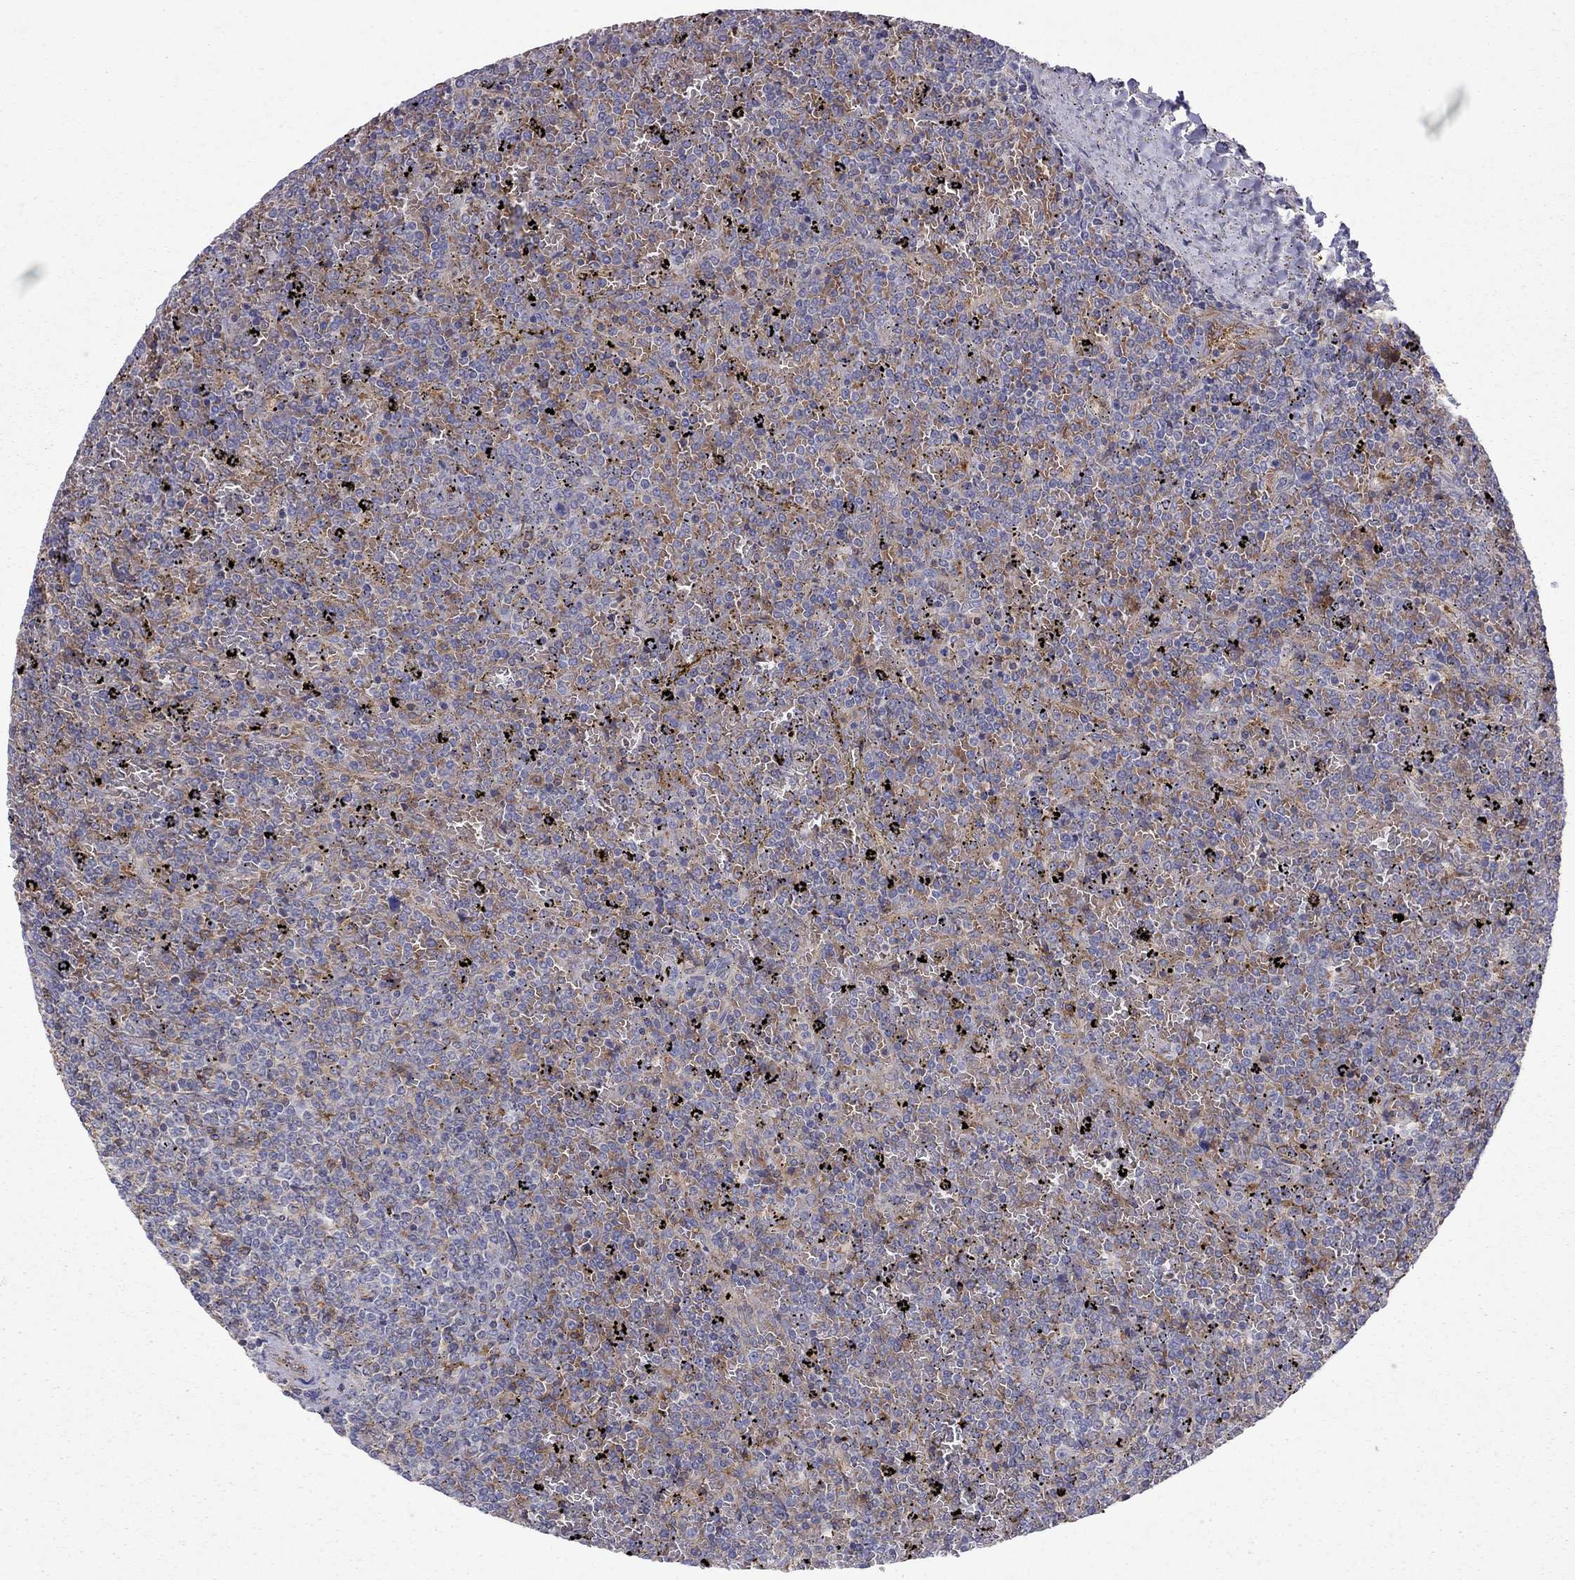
{"staining": {"intensity": "negative", "quantity": "none", "location": "none"}, "tissue": "lymphoma", "cell_type": "Tumor cells", "image_type": "cancer", "snomed": [{"axis": "morphology", "description": "Malignant lymphoma, non-Hodgkin's type, Low grade"}, {"axis": "topography", "description": "Spleen"}], "caption": "Immunohistochemistry of human lymphoma demonstrates no expression in tumor cells.", "gene": "EIF4E3", "patient": {"sex": "female", "age": 77}}